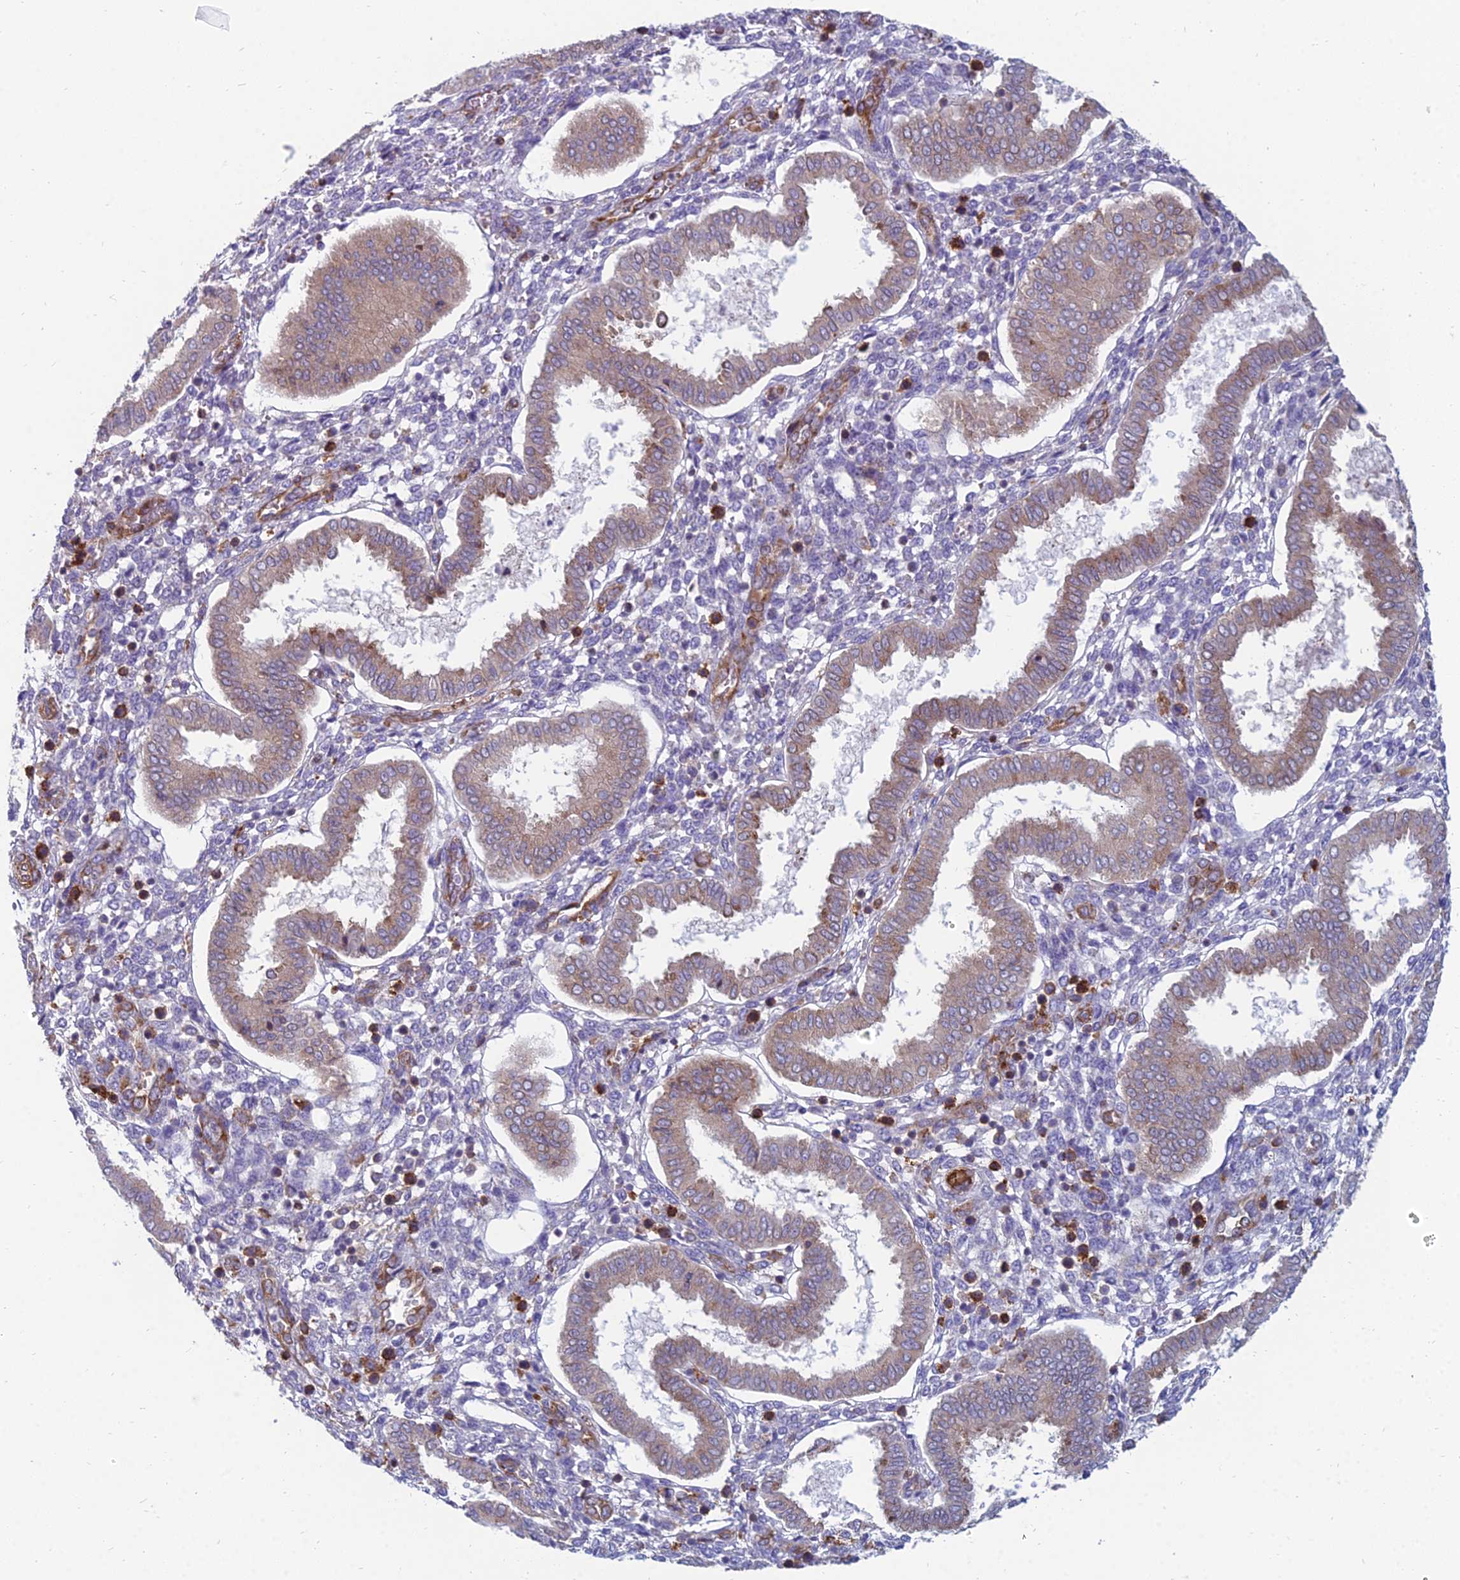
{"staining": {"intensity": "weak", "quantity": "<25%", "location": "cytoplasmic/membranous"}, "tissue": "endometrium", "cell_type": "Cells in endometrial stroma", "image_type": "normal", "snomed": [{"axis": "morphology", "description": "Normal tissue, NOS"}, {"axis": "topography", "description": "Endometrium"}], "caption": "A photomicrograph of endometrium stained for a protein reveals no brown staining in cells in endometrial stroma. The staining is performed using DAB brown chromogen with nuclei counter-stained in using hematoxylin.", "gene": "TXLNA", "patient": {"sex": "female", "age": 24}}